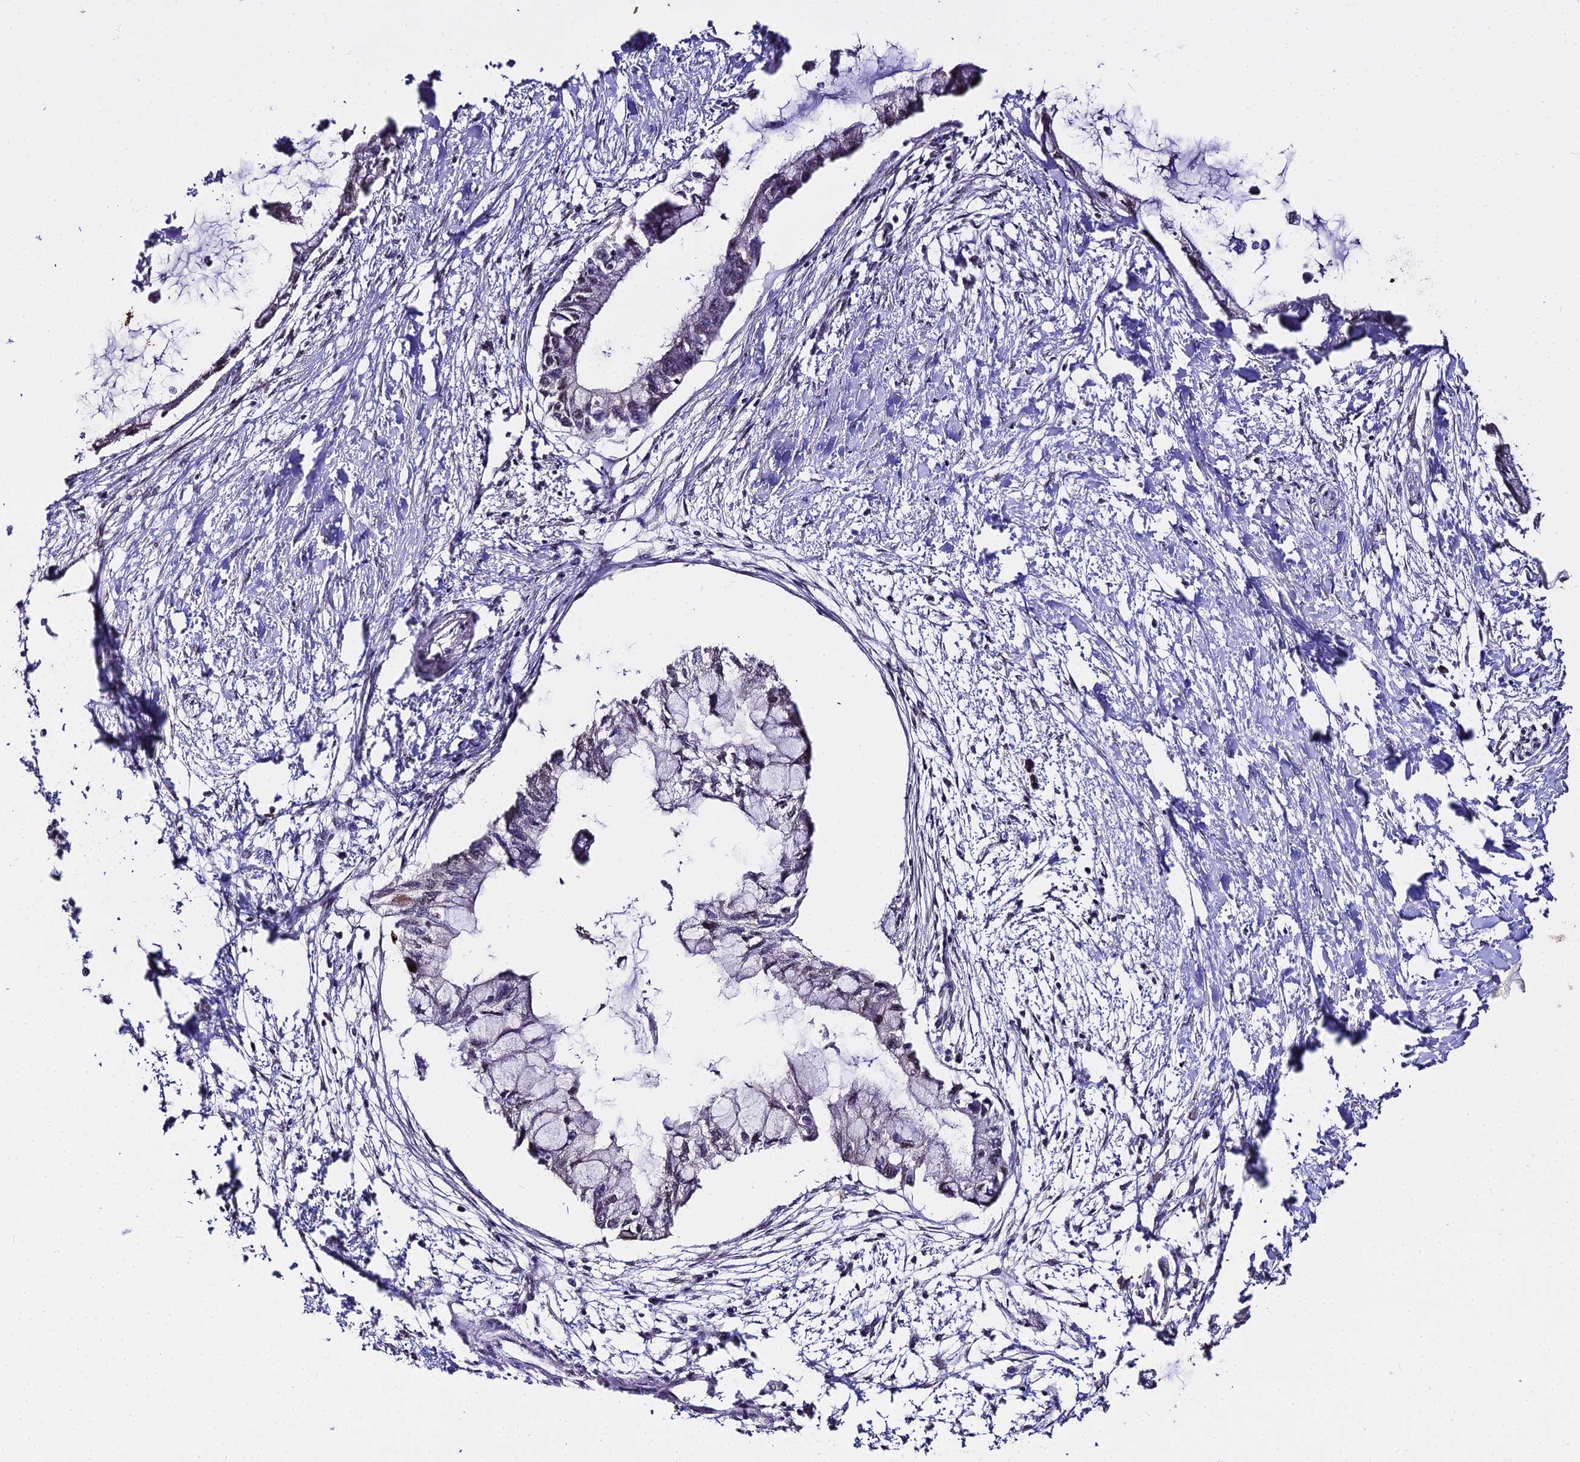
{"staining": {"intensity": "negative", "quantity": "none", "location": "none"}, "tissue": "pancreatic cancer", "cell_type": "Tumor cells", "image_type": "cancer", "snomed": [{"axis": "morphology", "description": "Adenocarcinoma, NOS"}, {"axis": "topography", "description": "Pancreas"}], "caption": "Pancreatic cancer stained for a protein using IHC displays no staining tumor cells.", "gene": "ZDBF2", "patient": {"sex": "male", "age": 48}}